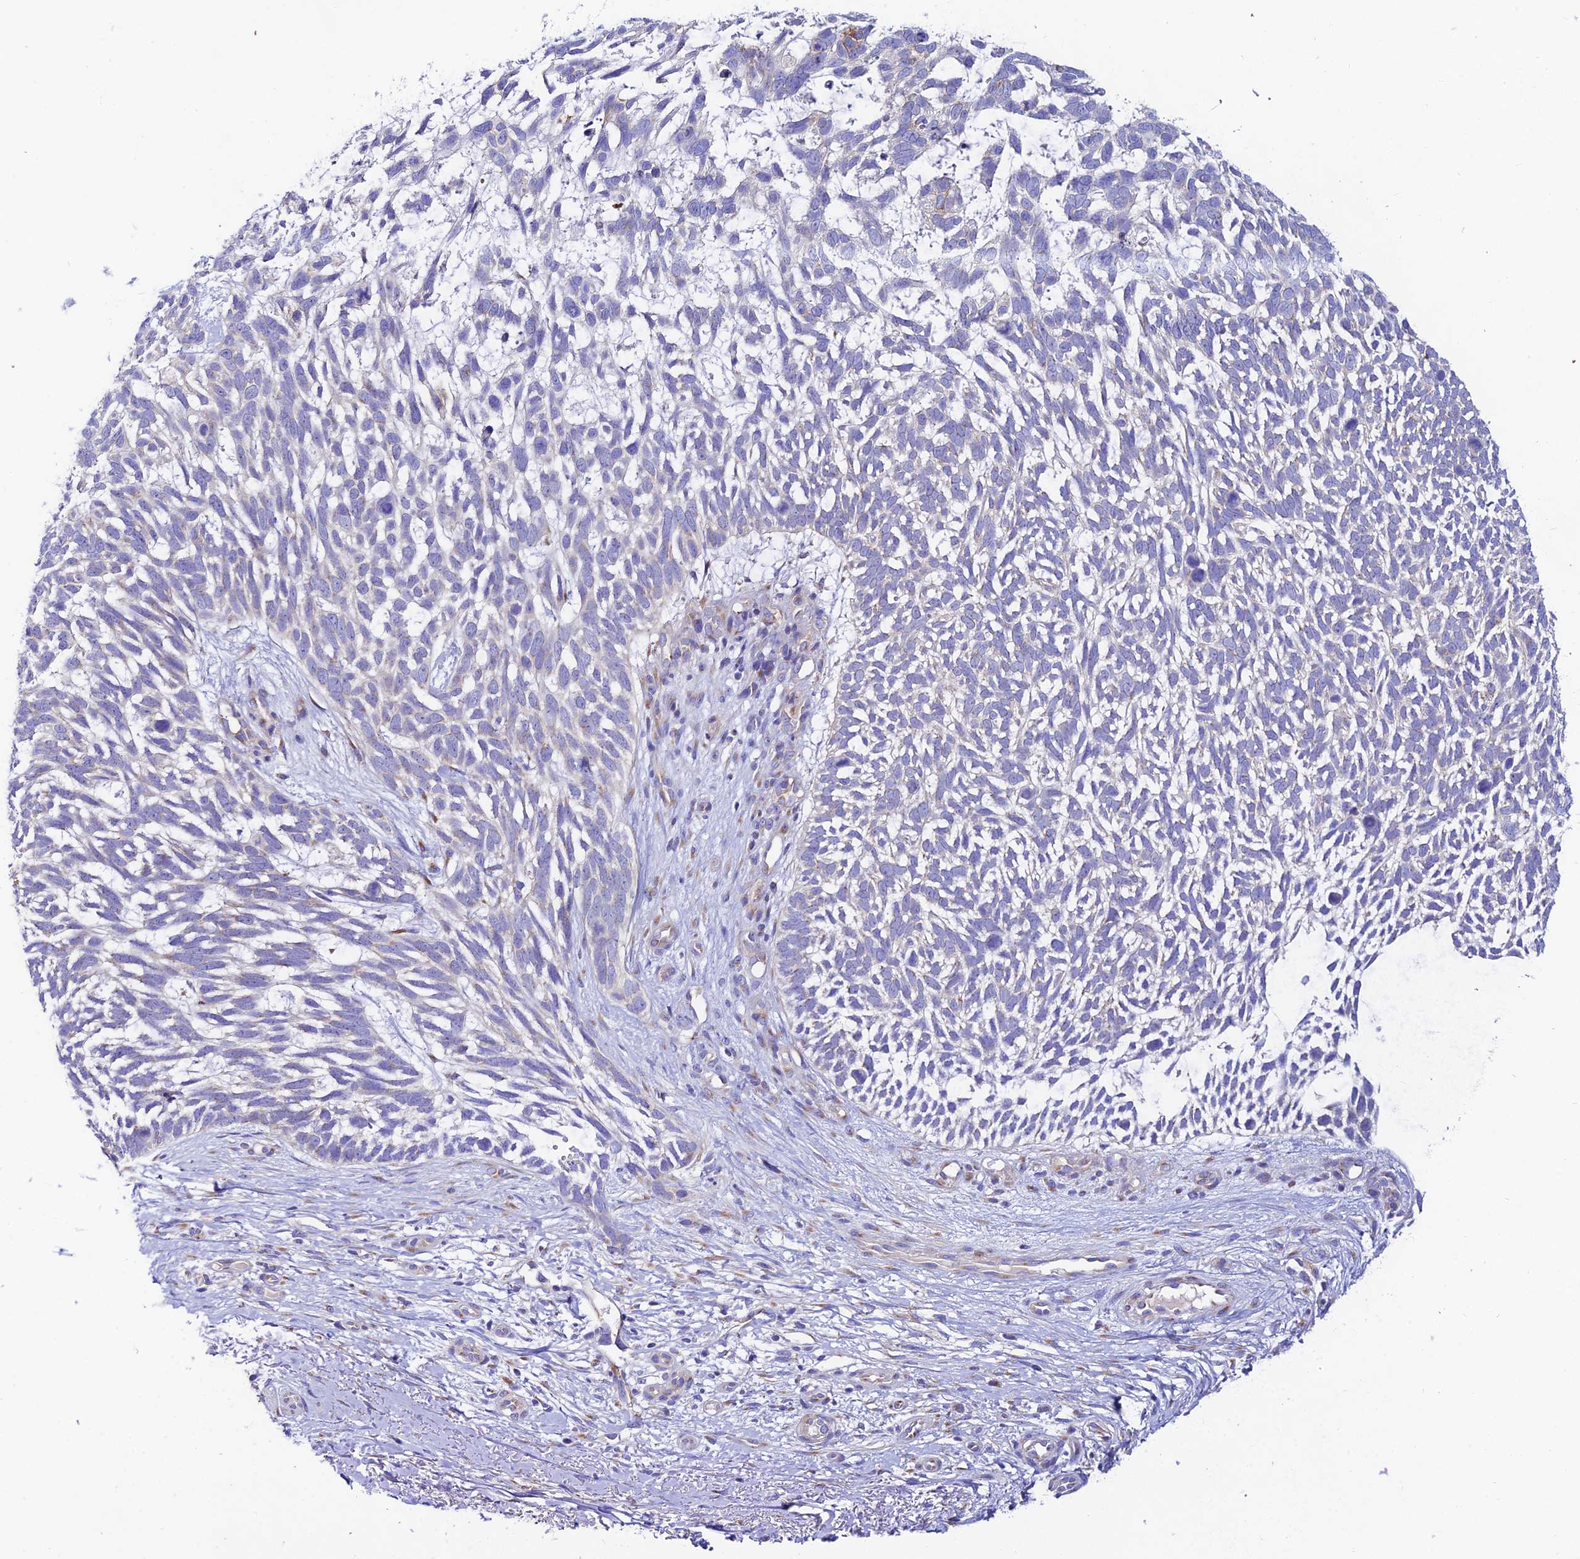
{"staining": {"intensity": "negative", "quantity": "none", "location": "none"}, "tissue": "skin cancer", "cell_type": "Tumor cells", "image_type": "cancer", "snomed": [{"axis": "morphology", "description": "Basal cell carcinoma"}, {"axis": "topography", "description": "Skin"}], "caption": "Immunohistochemistry (IHC) of skin cancer (basal cell carcinoma) exhibits no positivity in tumor cells. (DAB IHC, high magnification).", "gene": "LACTB2", "patient": {"sex": "male", "age": 88}}